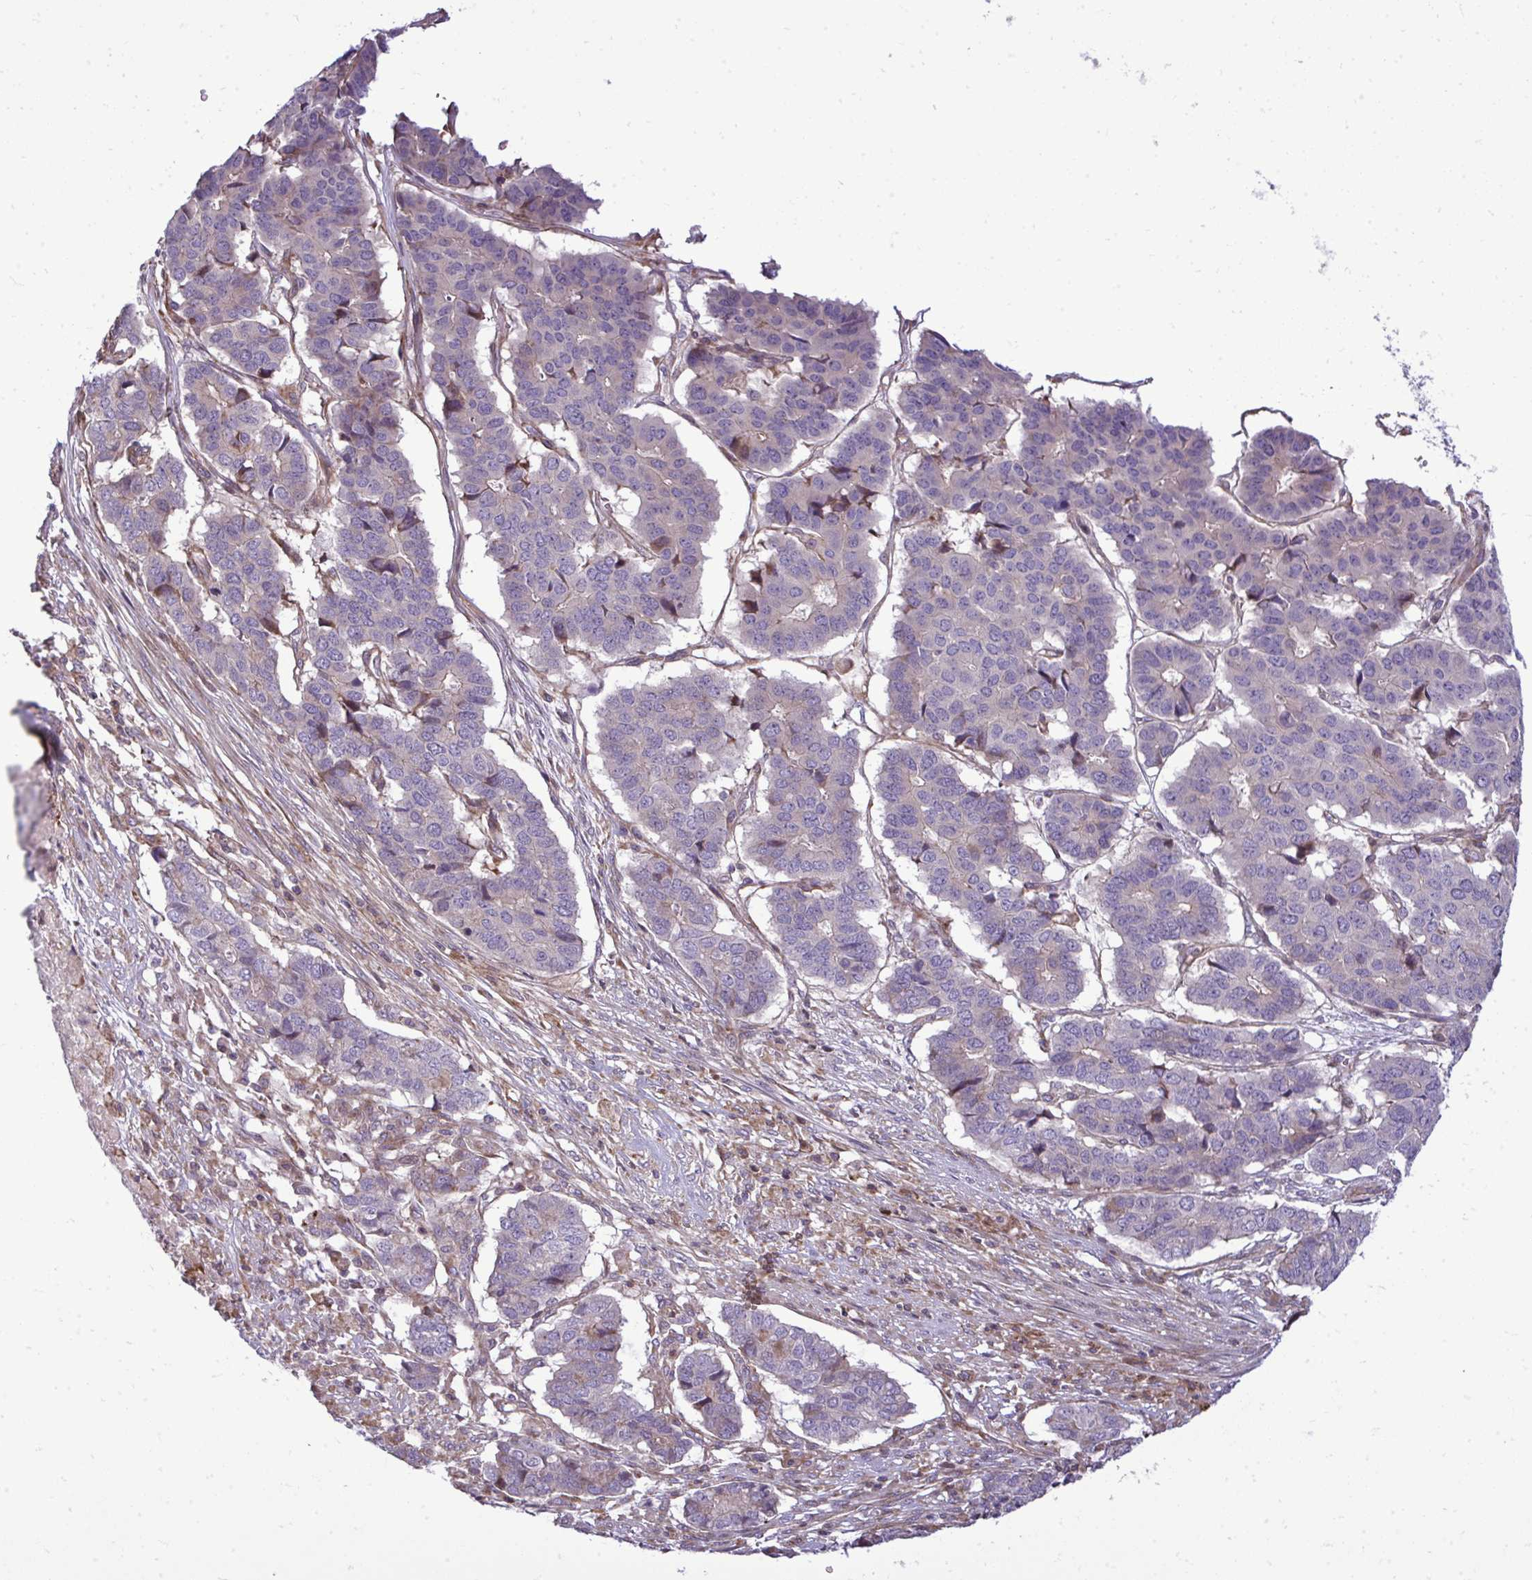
{"staining": {"intensity": "negative", "quantity": "none", "location": "none"}, "tissue": "pancreatic cancer", "cell_type": "Tumor cells", "image_type": "cancer", "snomed": [{"axis": "morphology", "description": "Adenocarcinoma, NOS"}, {"axis": "topography", "description": "Pancreas"}], "caption": "A photomicrograph of pancreatic cancer (adenocarcinoma) stained for a protein exhibits no brown staining in tumor cells. The staining was performed using DAB (3,3'-diaminobenzidine) to visualize the protein expression in brown, while the nuclei were stained in blue with hematoxylin (Magnification: 20x).", "gene": "ZSCAN9", "patient": {"sex": "male", "age": 50}}